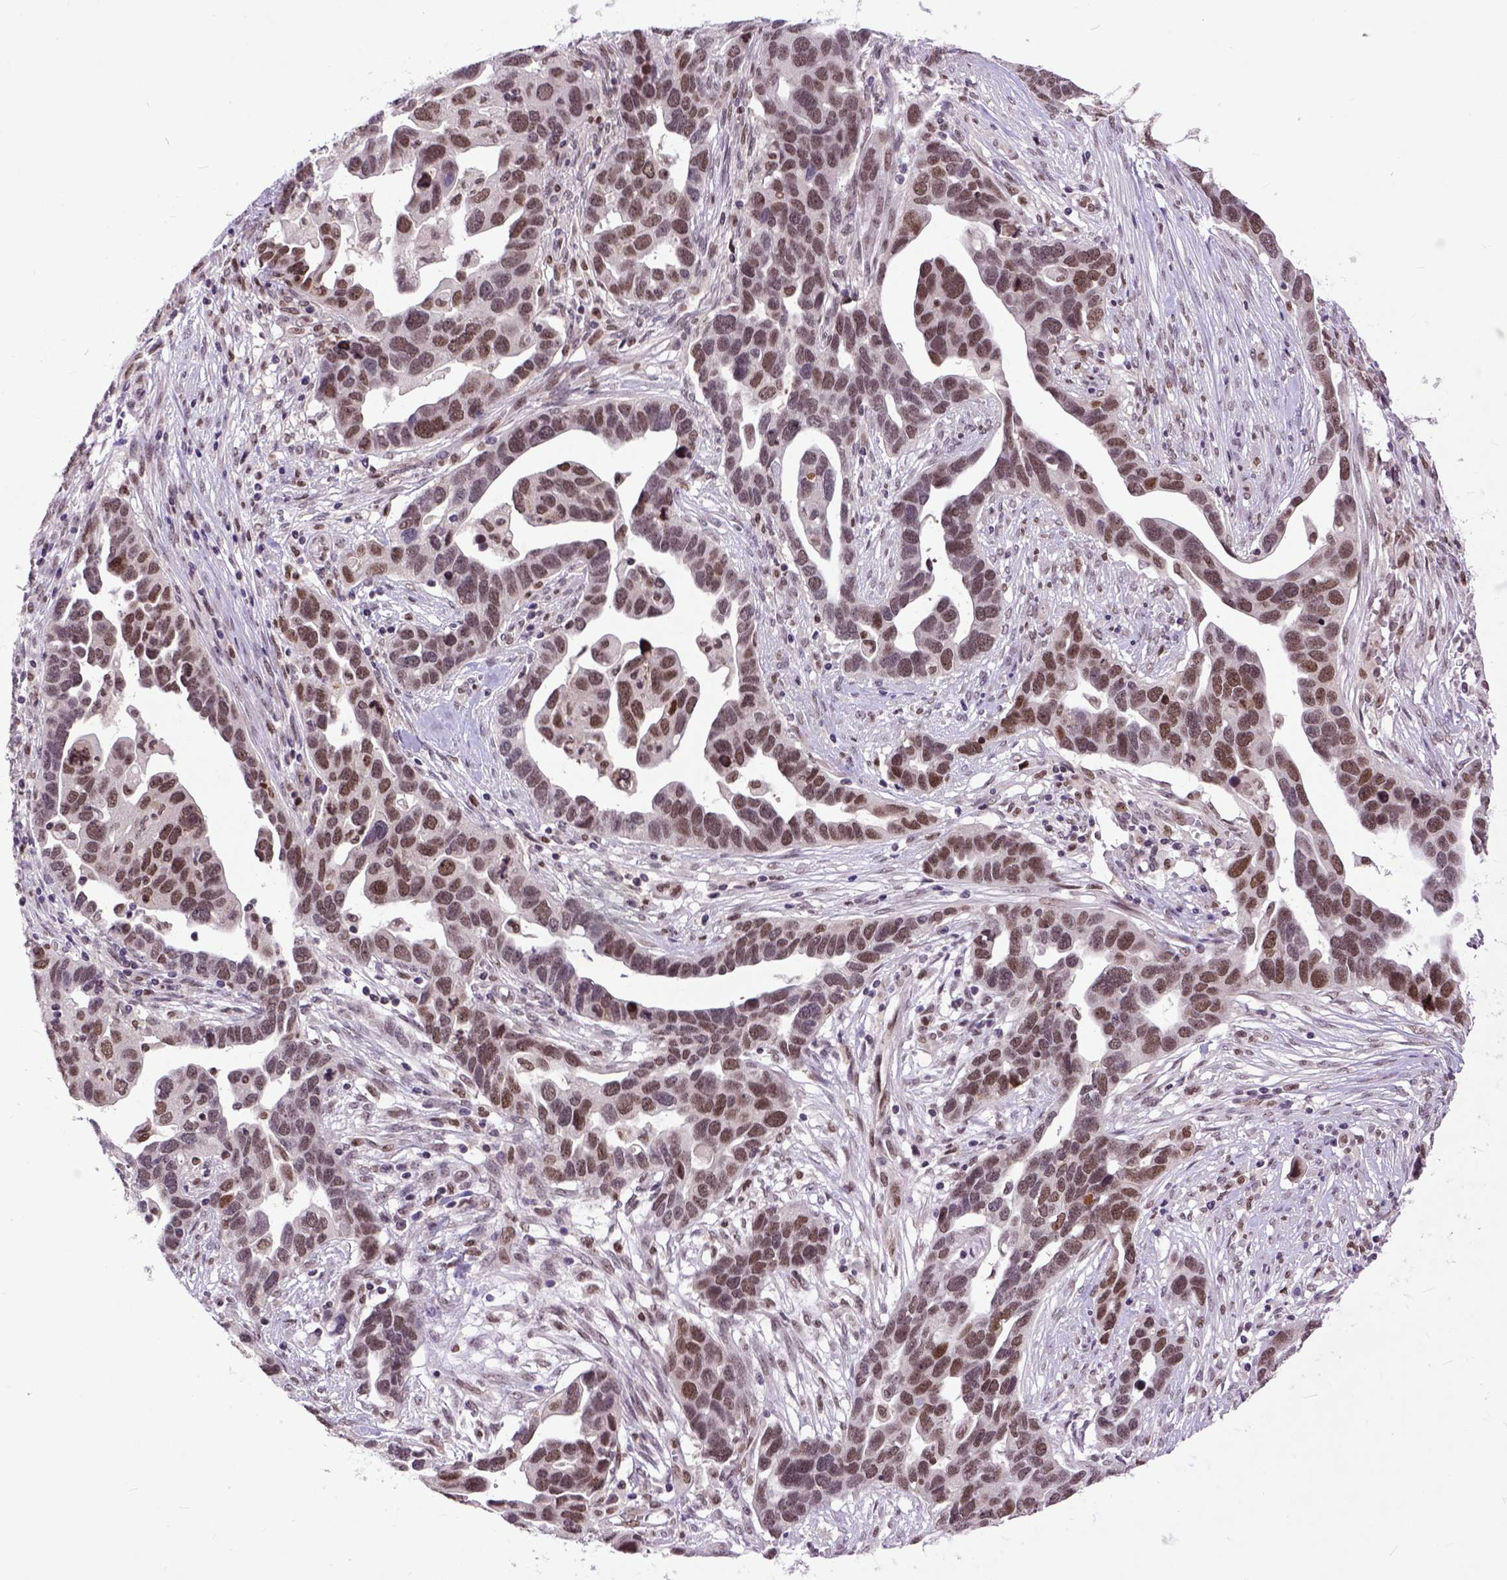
{"staining": {"intensity": "moderate", "quantity": ">75%", "location": "nuclear"}, "tissue": "ovarian cancer", "cell_type": "Tumor cells", "image_type": "cancer", "snomed": [{"axis": "morphology", "description": "Cystadenocarcinoma, serous, NOS"}, {"axis": "topography", "description": "Ovary"}], "caption": "Ovarian cancer (serous cystadenocarcinoma) stained for a protein (brown) demonstrates moderate nuclear positive expression in about >75% of tumor cells.", "gene": "RCC2", "patient": {"sex": "female", "age": 54}}